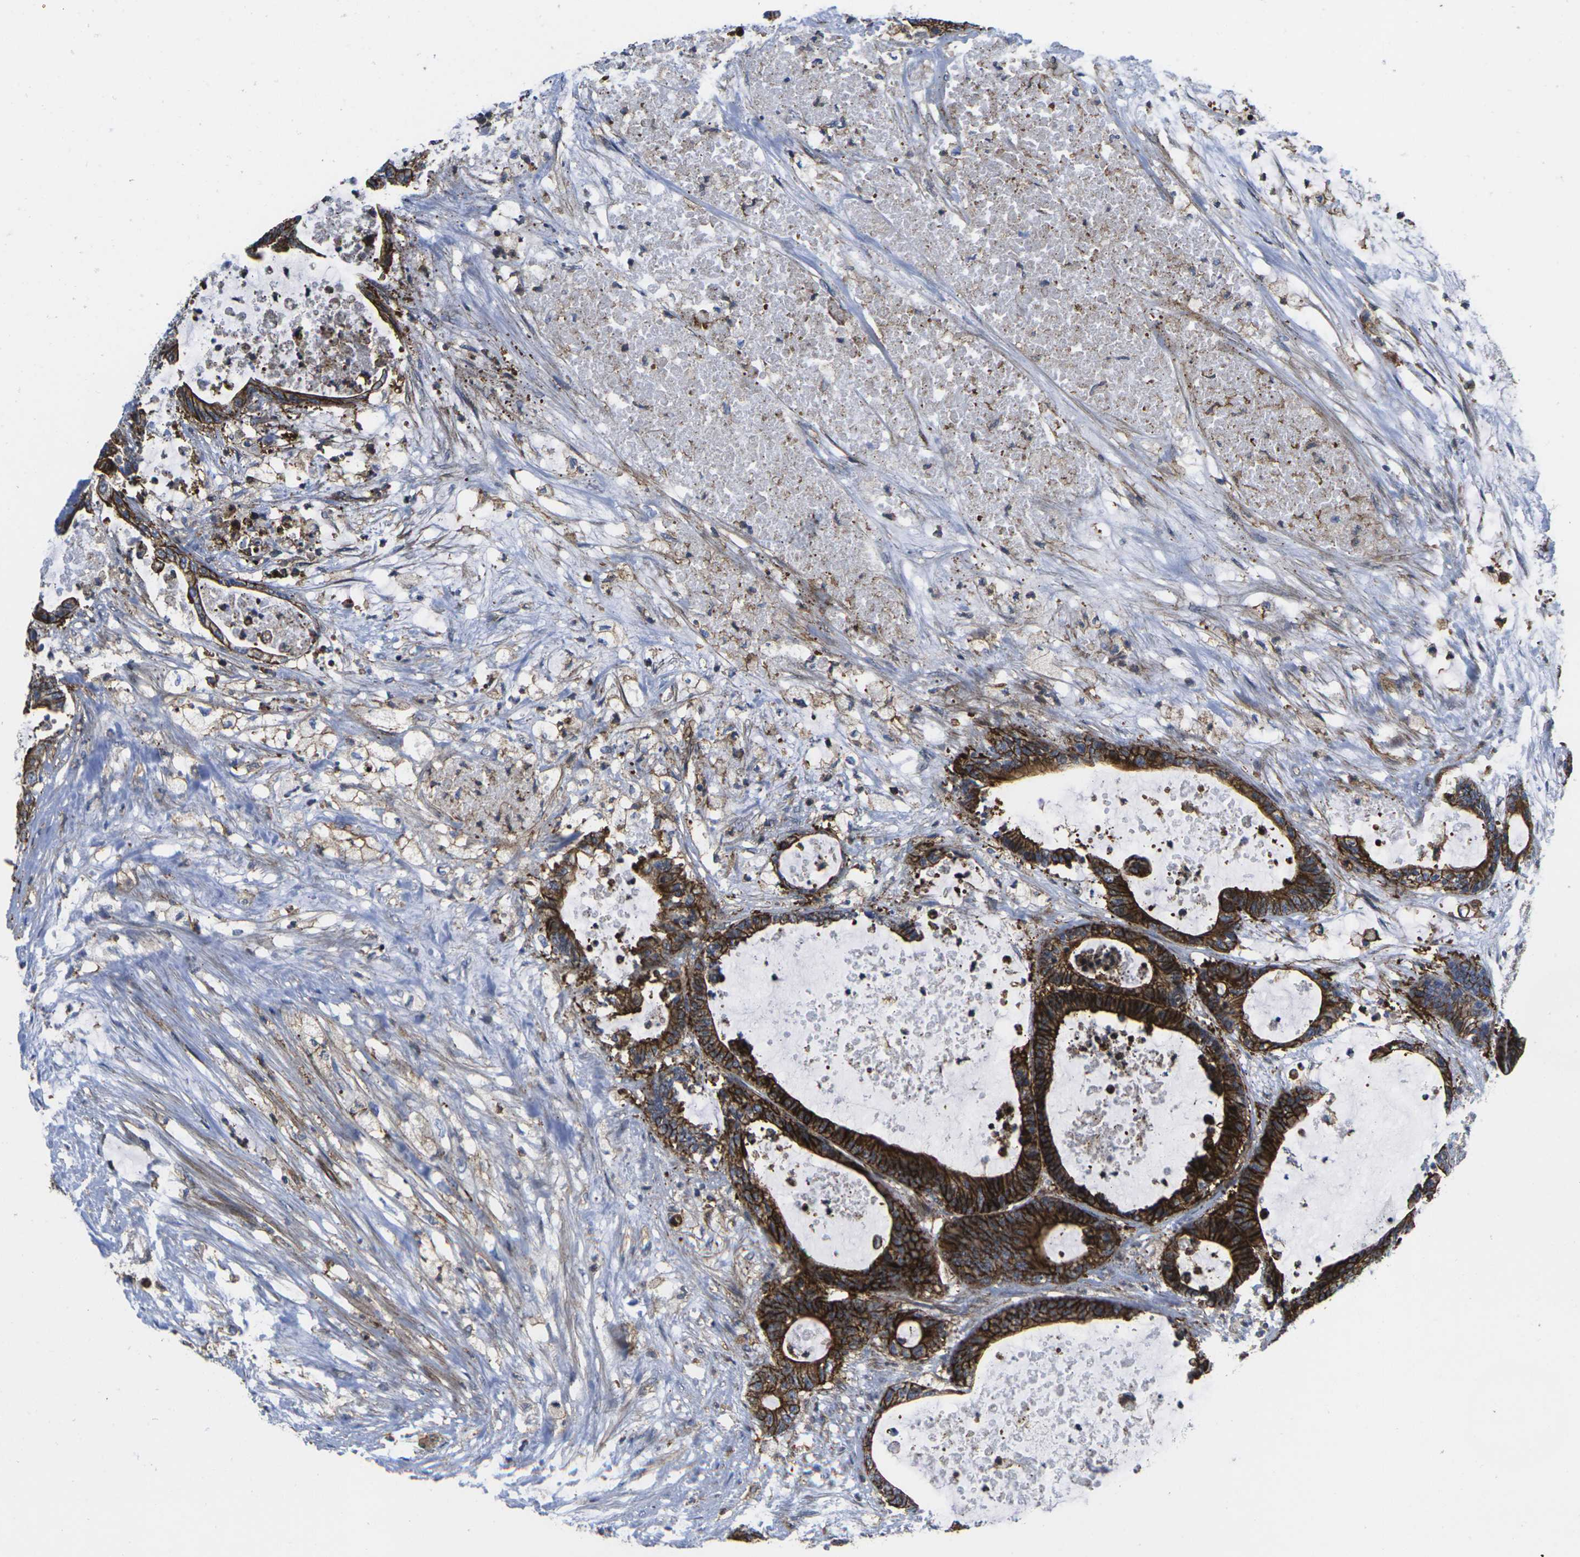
{"staining": {"intensity": "strong", "quantity": ">75%", "location": "cytoplasmic/membranous"}, "tissue": "colorectal cancer", "cell_type": "Tumor cells", "image_type": "cancer", "snomed": [{"axis": "morphology", "description": "Adenocarcinoma, NOS"}, {"axis": "topography", "description": "Colon"}], "caption": "Immunohistochemistry (IHC) of human colorectal cancer exhibits high levels of strong cytoplasmic/membranous positivity in approximately >75% of tumor cells.", "gene": "IQGAP1", "patient": {"sex": "female", "age": 84}}